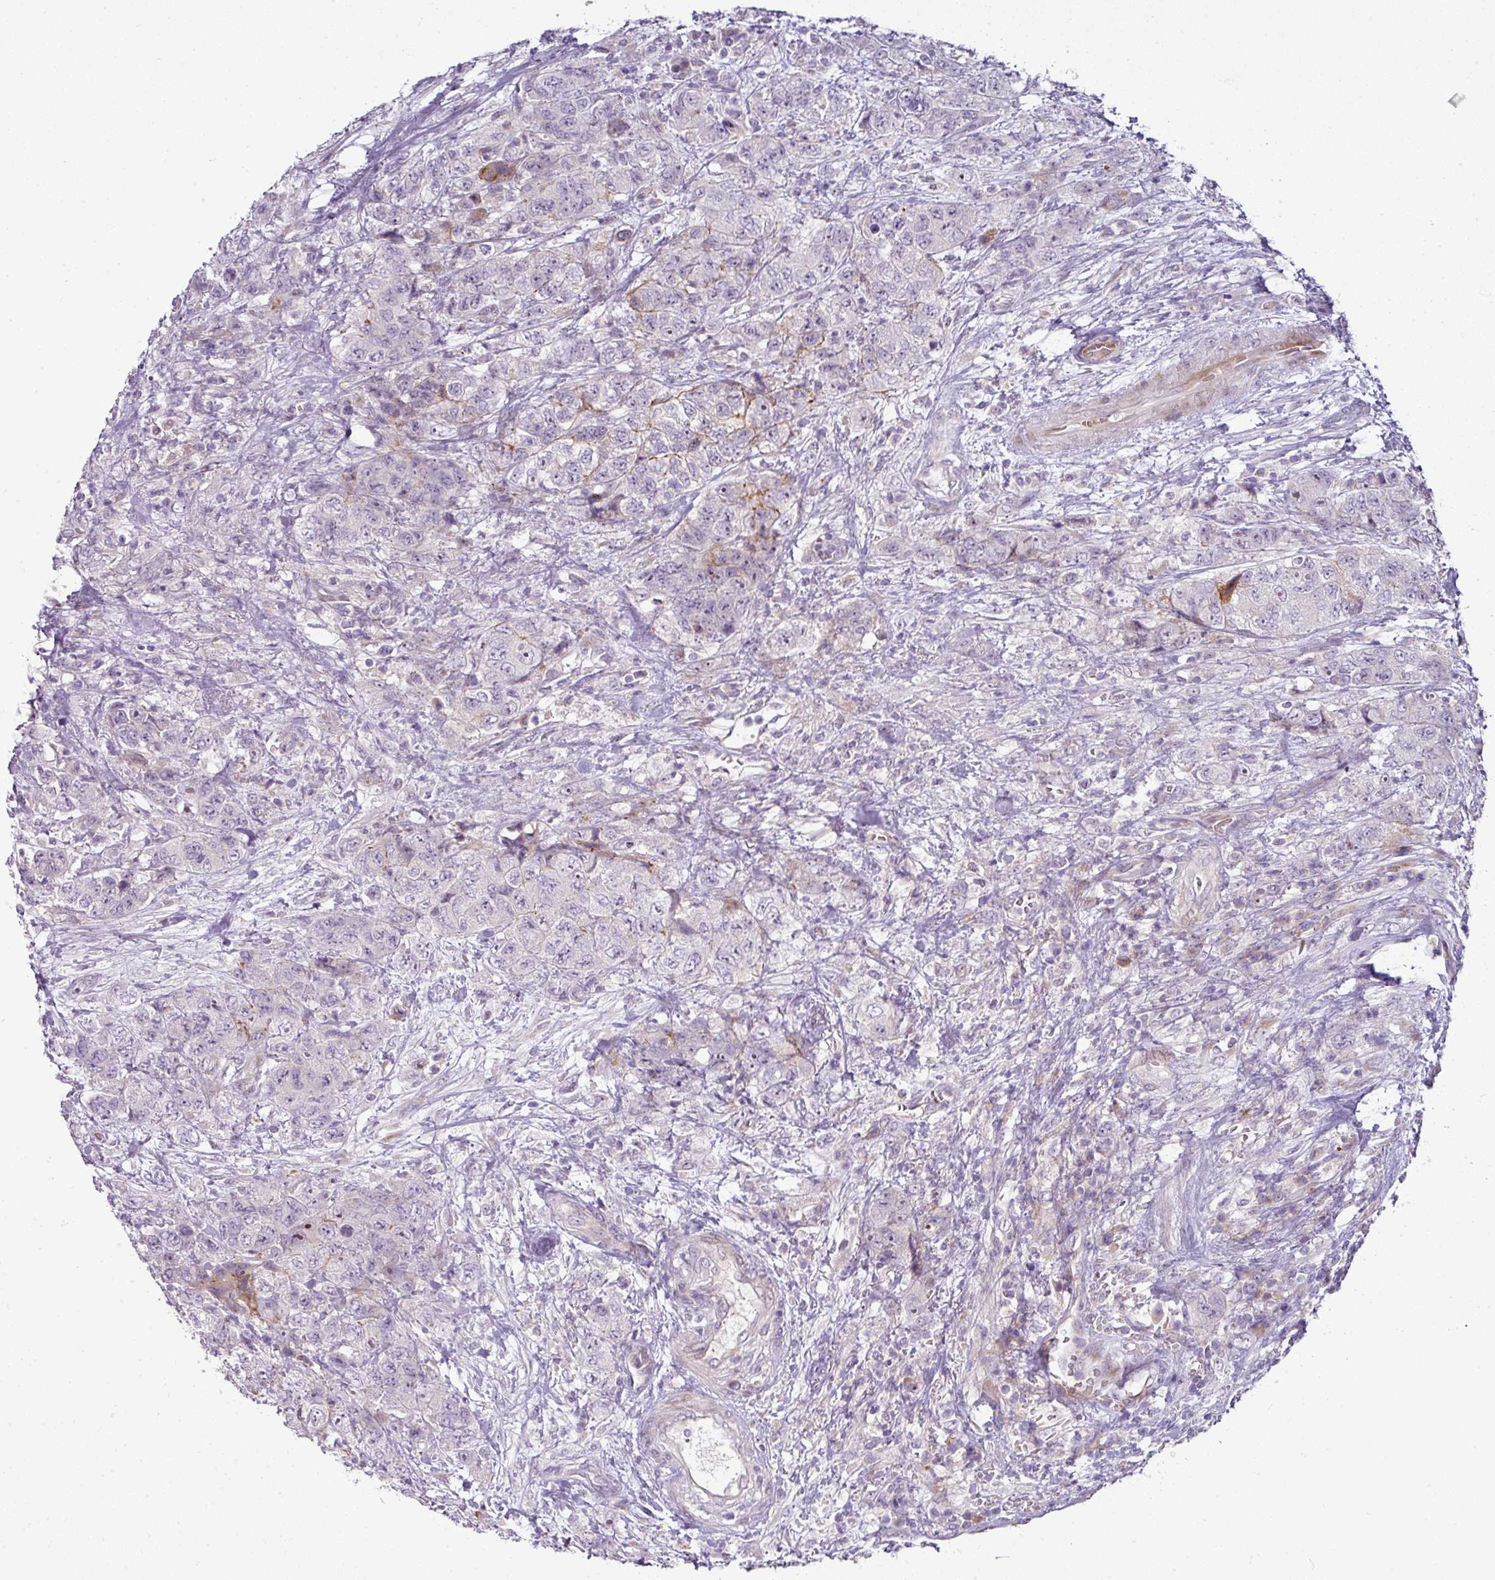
{"staining": {"intensity": "negative", "quantity": "none", "location": "none"}, "tissue": "urothelial cancer", "cell_type": "Tumor cells", "image_type": "cancer", "snomed": [{"axis": "morphology", "description": "Urothelial carcinoma, High grade"}, {"axis": "topography", "description": "Urinary bladder"}], "caption": "IHC image of urothelial cancer stained for a protein (brown), which displays no staining in tumor cells. Nuclei are stained in blue.", "gene": "ATP6V1F", "patient": {"sex": "female", "age": 78}}